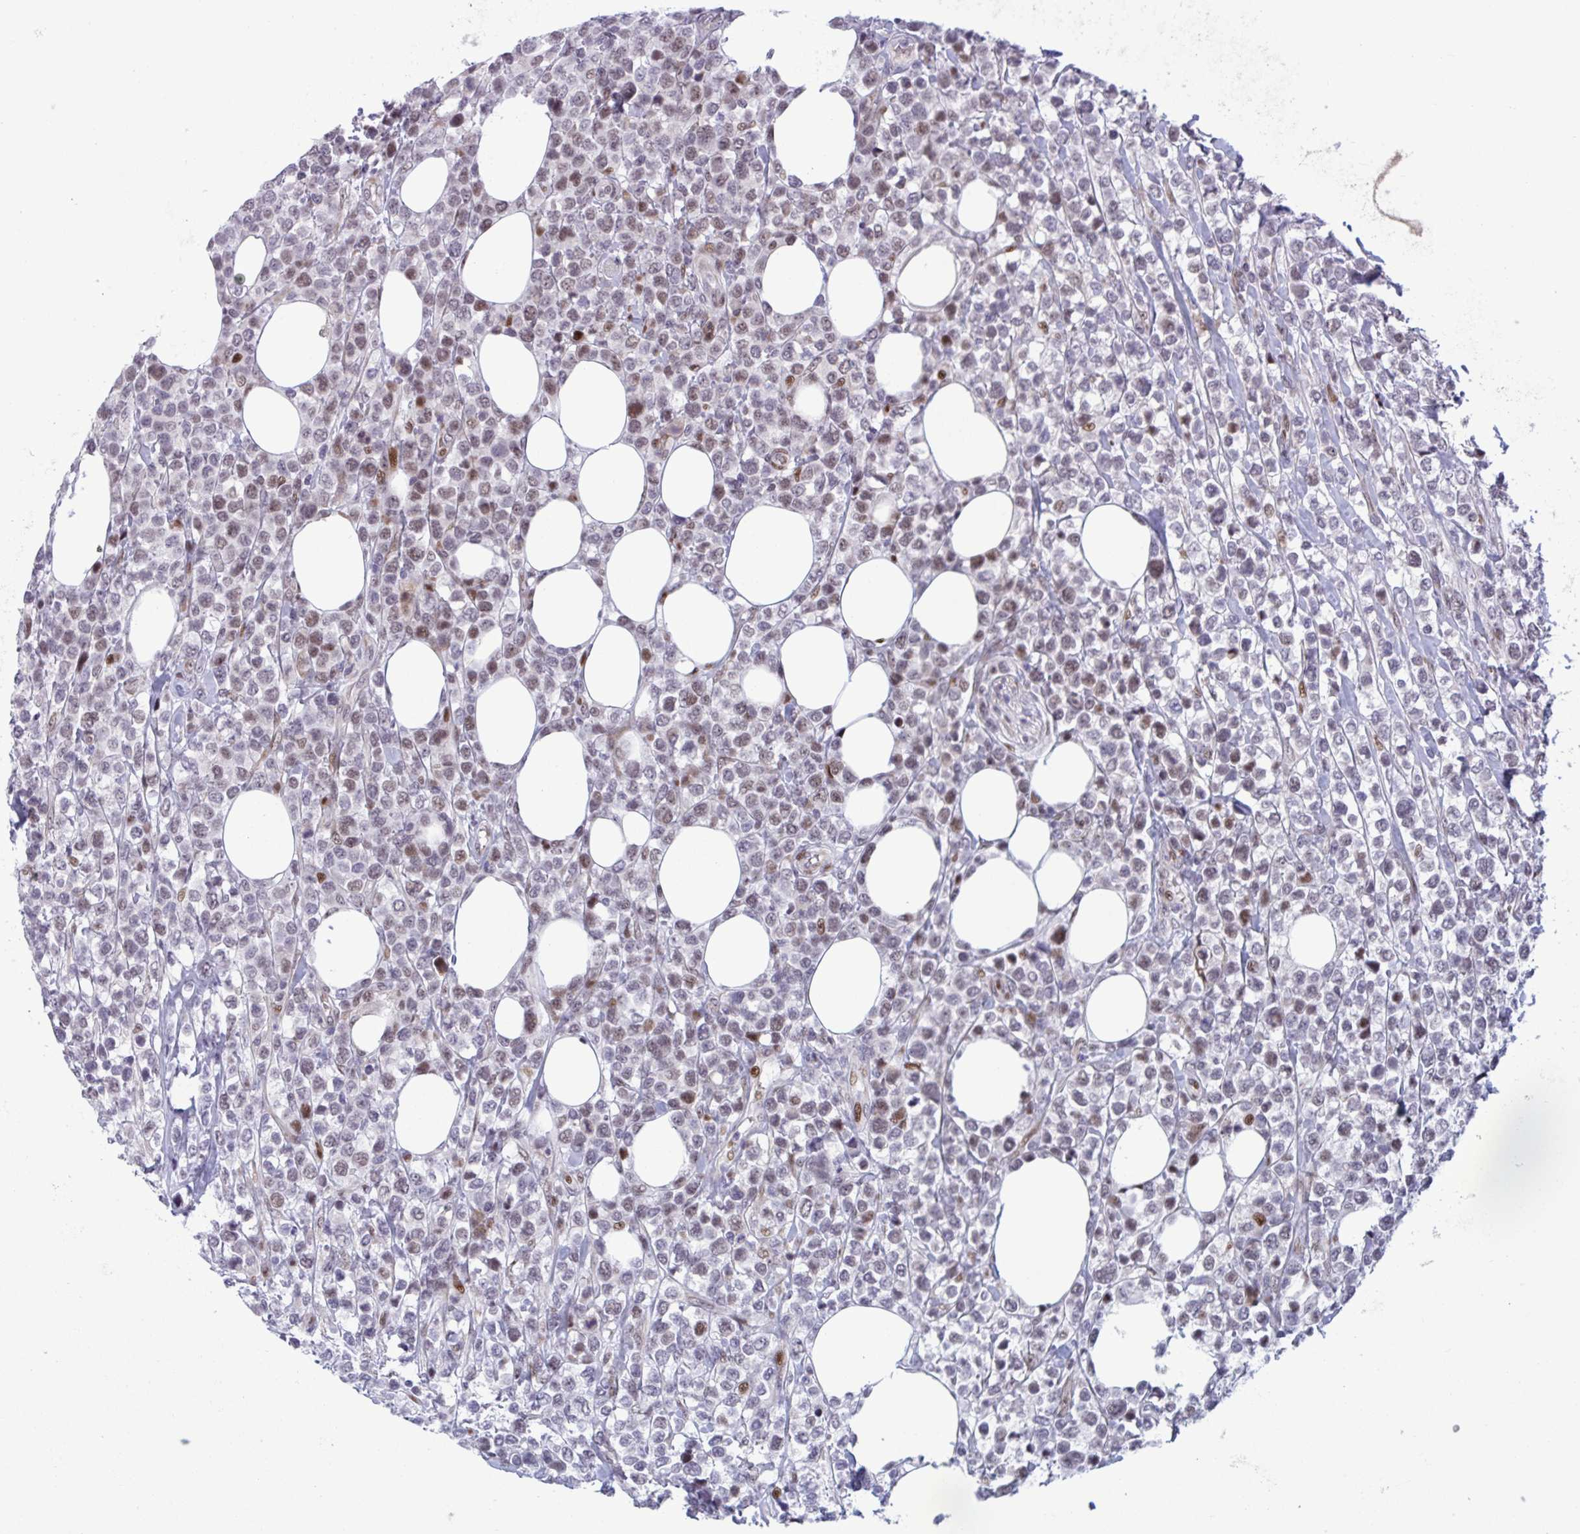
{"staining": {"intensity": "moderate", "quantity": "25%-75%", "location": "nuclear"}, "tissue": "lymphoma", "cell_type": "Tumor cells", "image_type": "cancer", "snomed": [{"axis": "morphology", "description": "Malignant lymphoma, non-Hodgkin's type, High grade"}, {"axis": "topography", "description": "Soft tissue"}], "caption": "Tumor cells reveal medium levels of moderate nuclear staining in about 25%-75% of cells in lymphoma.", "gene": "RBL1", "patient": {"sex": "female", "age": 56}}